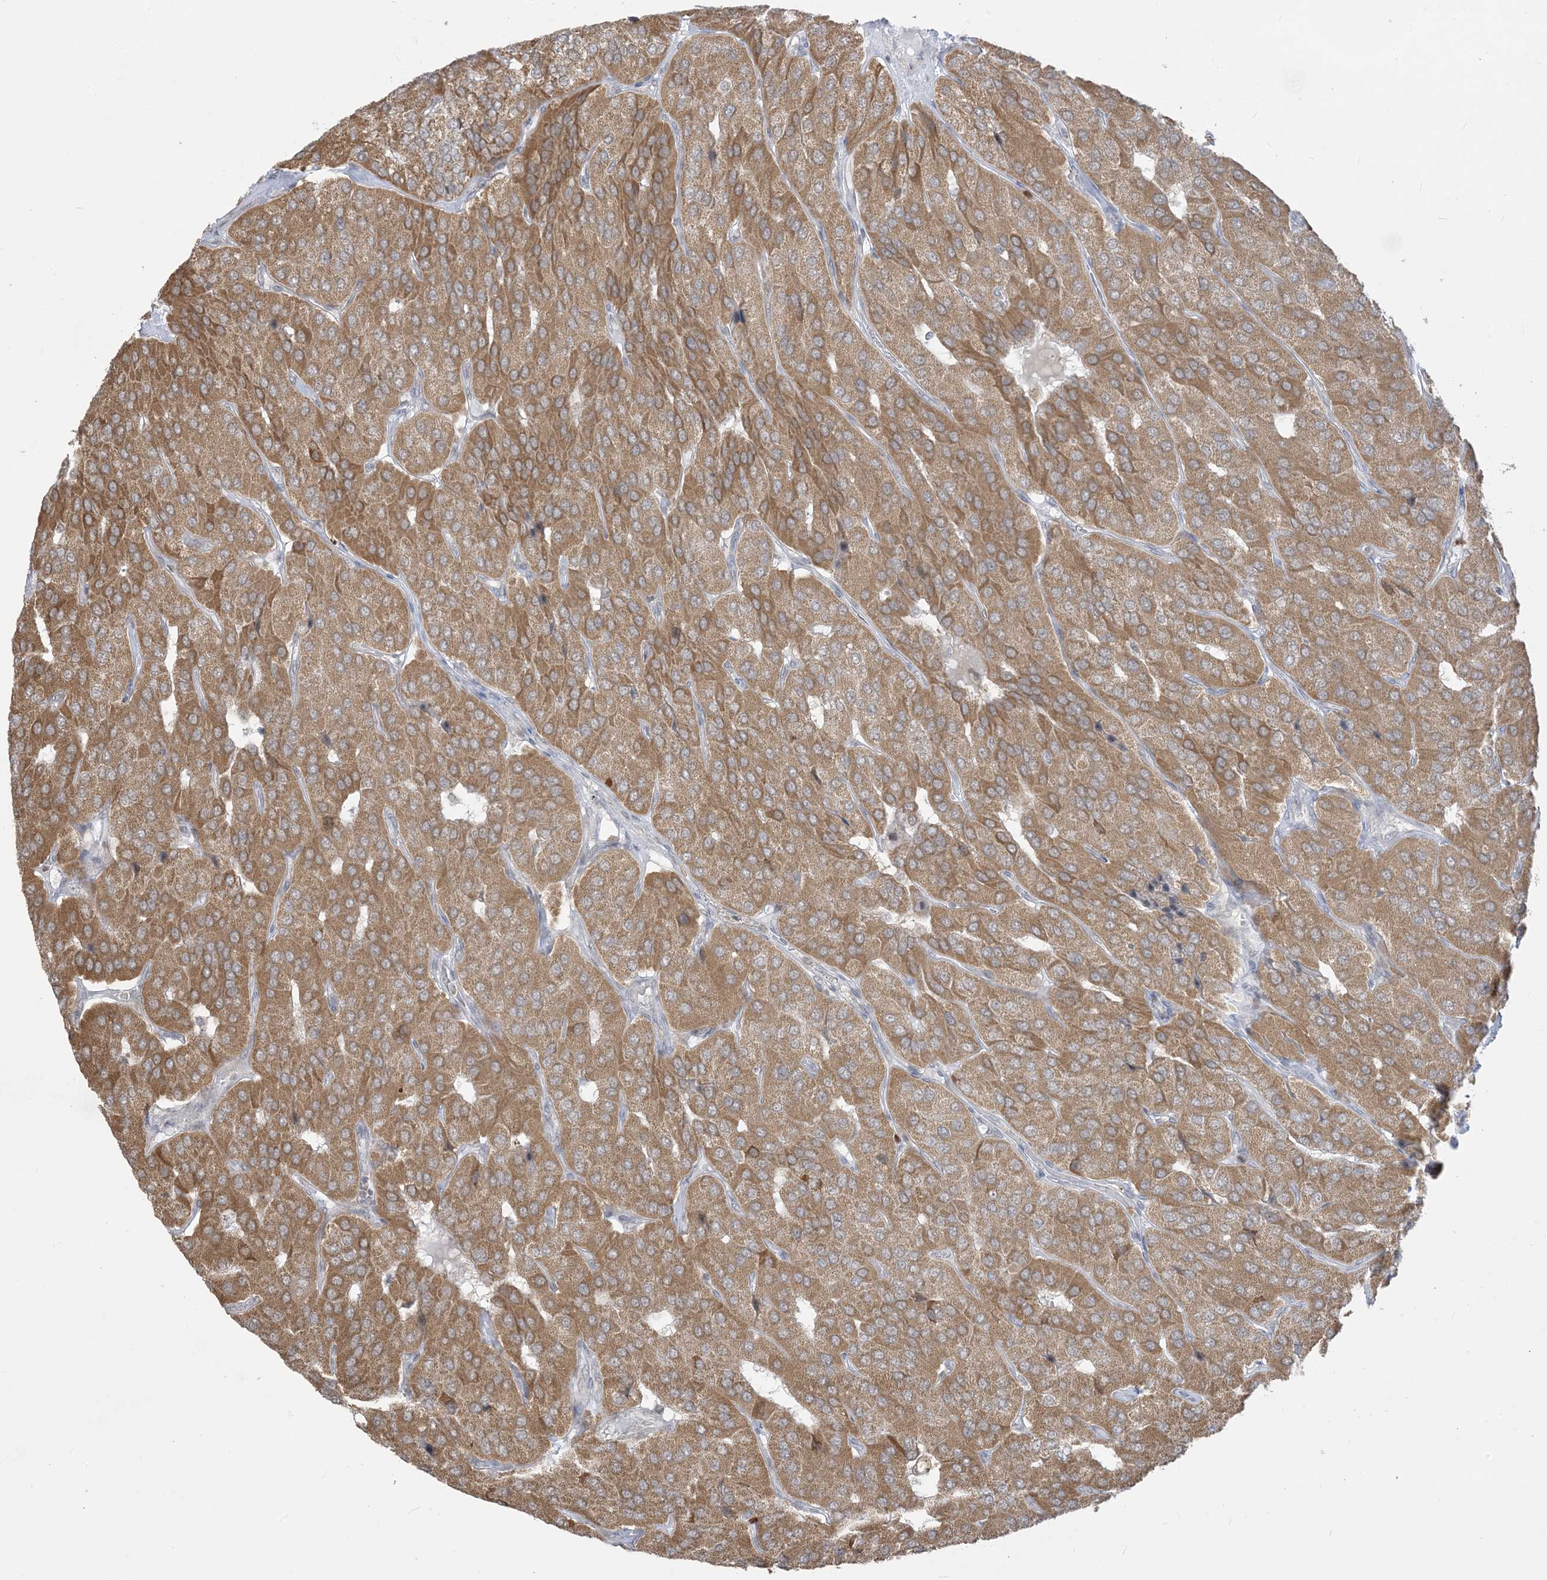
{"staining": {"intensity": "moderate", "quantity": ">75%", "location": "cytoplasmic/membranous"}, "tissue": "parathyroid gland", "cell_type": "Glandular cells", "image_type": "normal", "snomed": [{"axis": "morphology", "description": "Normal tissue, NOS"}, {"axis": "morphology", "description": "Adenoma, NOS"}, {"axis": "topography", "description": "Parathyroid gland"}], "caption": "This is an image of immunohistochemistry staining of normal parathyroid gland, which shows moderate expression in the cytoplasmic/membranous of glandular cells.", "gene": "KANSL3", "patient": {"sex": "female", "age": 86}}